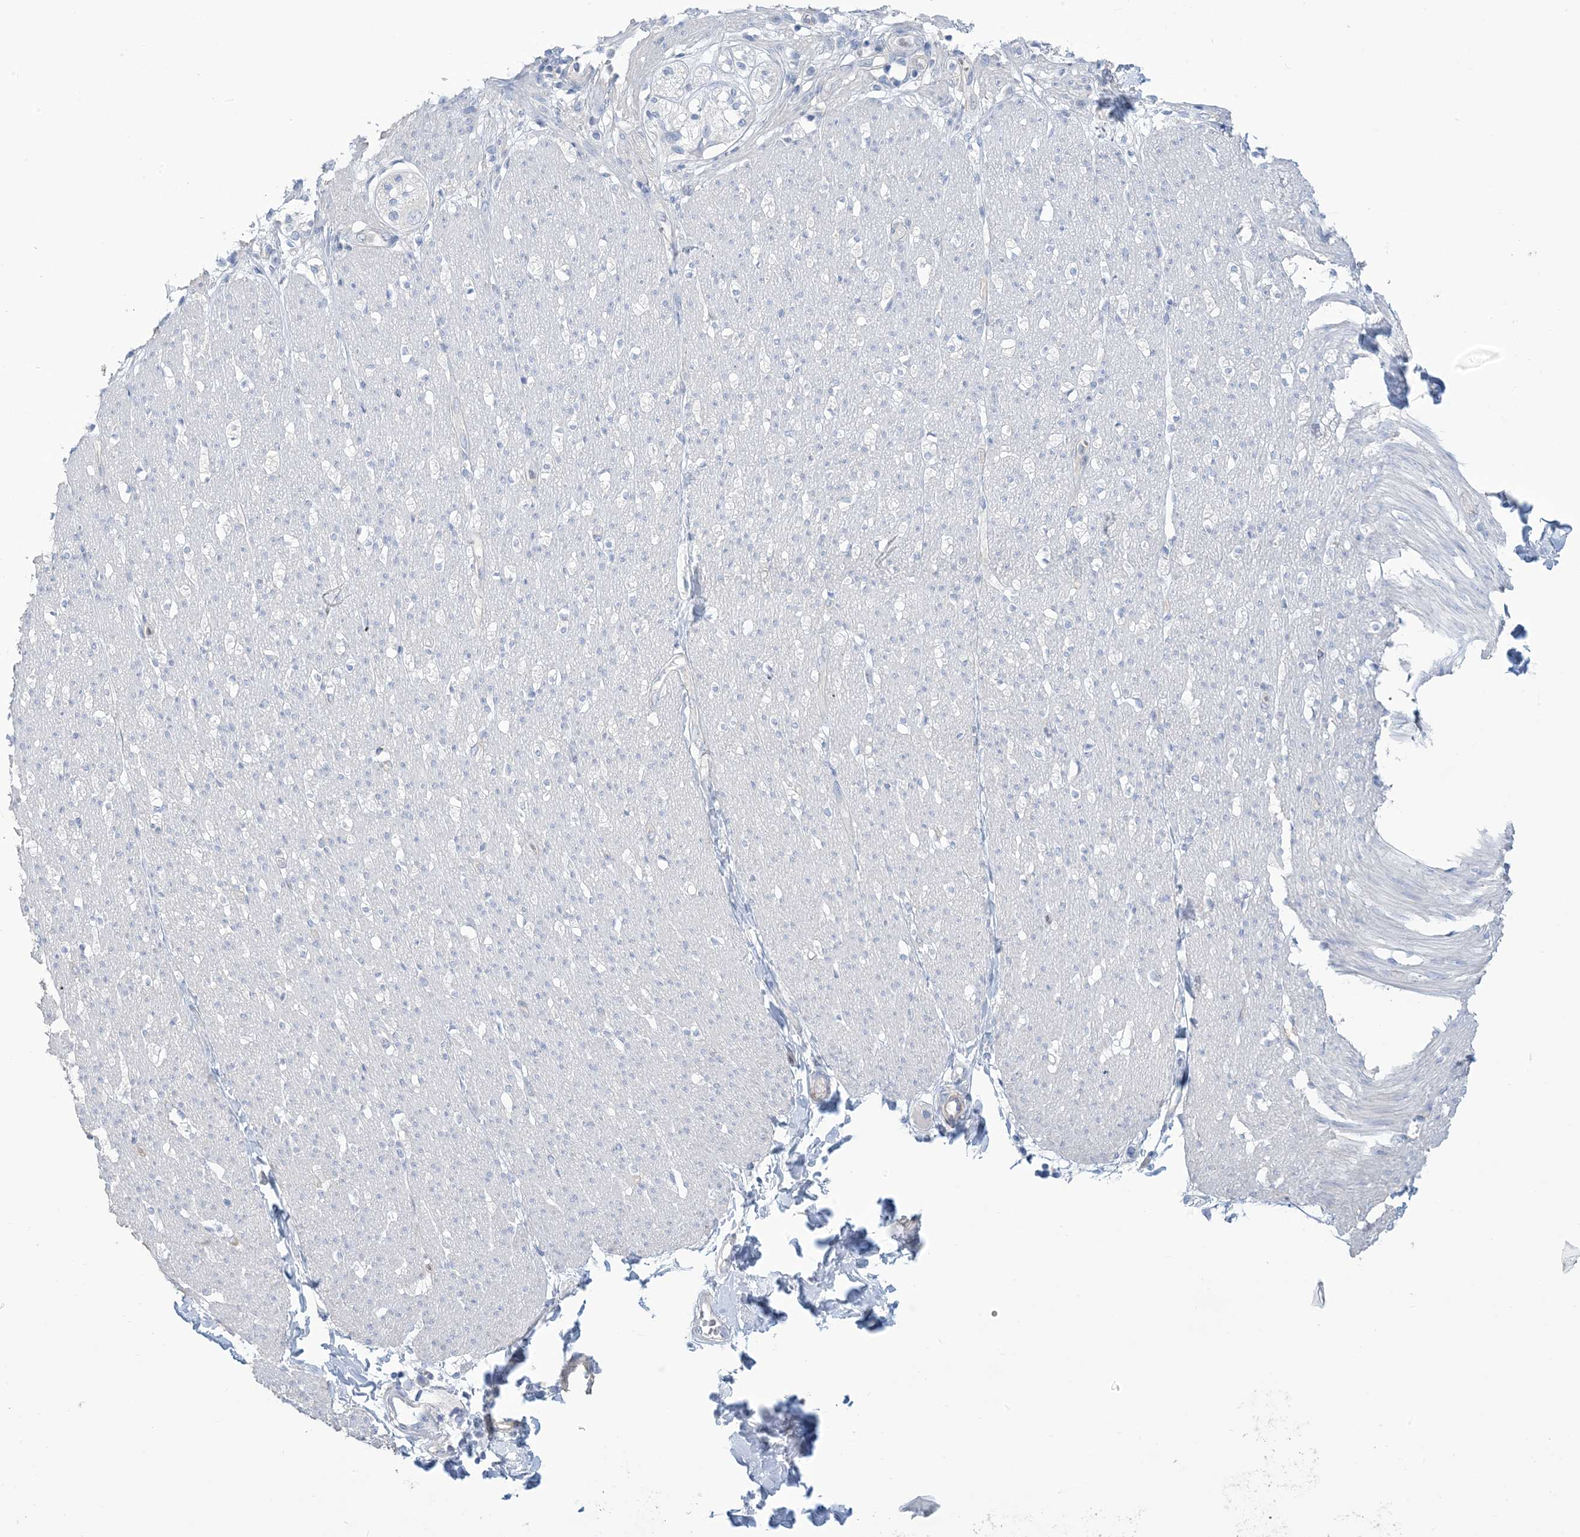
{"staining": {"intensity": "negative", "quantity": "none", "location": "none"}, "tissue": "smooth muscle", "cell_type": "Smooth muscle cells", "image_type": "normal", "snomed": [{"axis": "morphology", "description": "Normal tissue, NOS"}, {"axis": "morphology", "description": "Adenocarcinoma, NOS"}, {"axis": "topography", "description": "Colon"}, {"axis": "topography", "description": "Peripheral nerve tissue"}], "caption": "Benign smooth muscle was stained to show a protein in brown. There is no significant positivity in smooth muscle cells. (DAB immunohistochemistry visualized using brightfield microscopy, high magnification).", "gene": "MTHFD2L", "patient": {"sex": "male", "age": 14}}